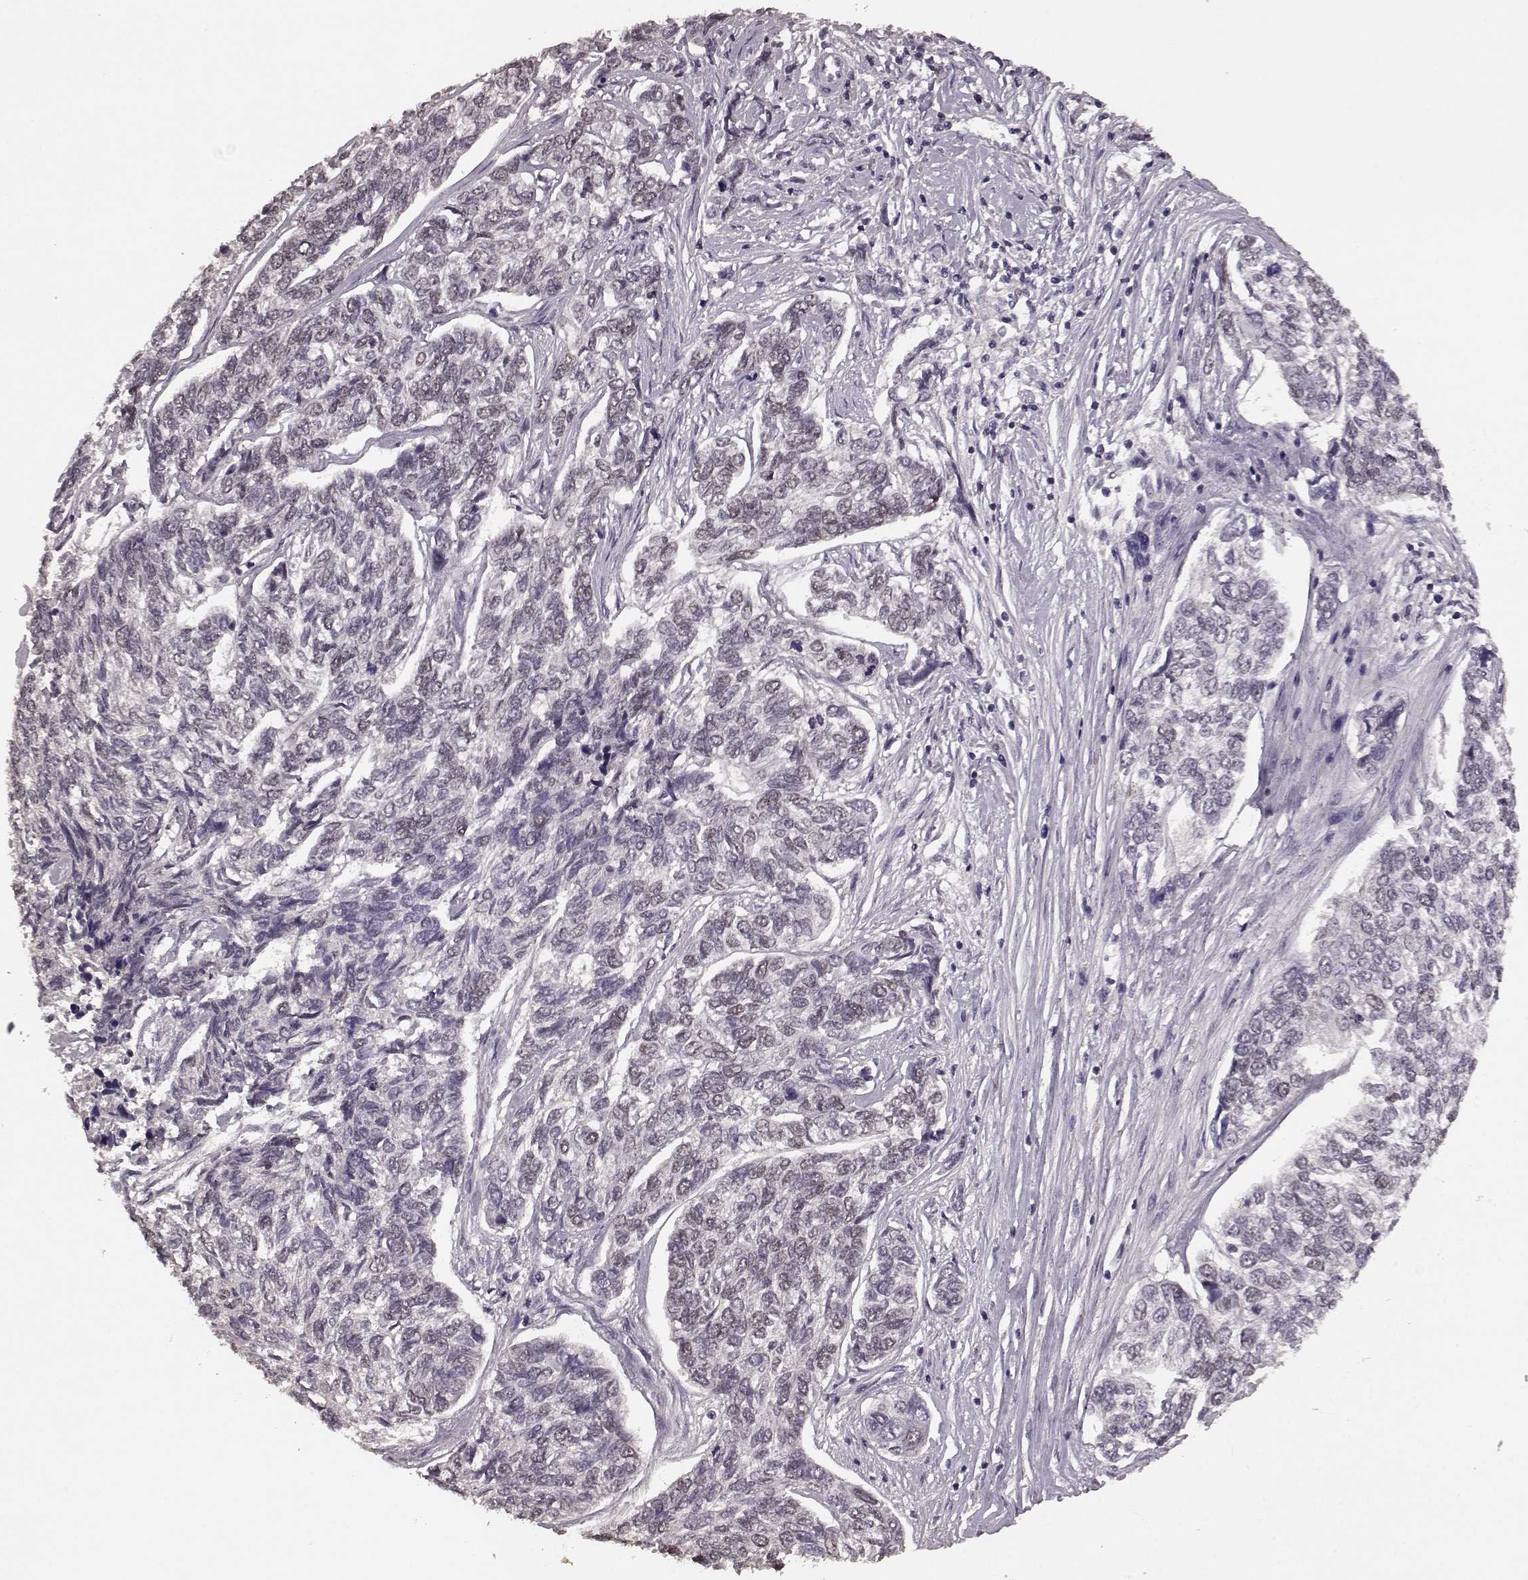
{"staining": {"intensity": "negative", "quantity": "none", "location": "none"}, "tissue": "skin cancer", "cell_type": "Tumor cells", "image_type": "cancer", "snomed": [{"axis": "morphology", "description": "Basal cell carcinoma"}, {"axis": "topography", "description": "Skin"}], "caption": "Tumor cells show no significant protein positivity in skin cancer (basal cell carcinoma).", "gene": "SLC52A3", "patient": {"sex": "female", "age": 65}}